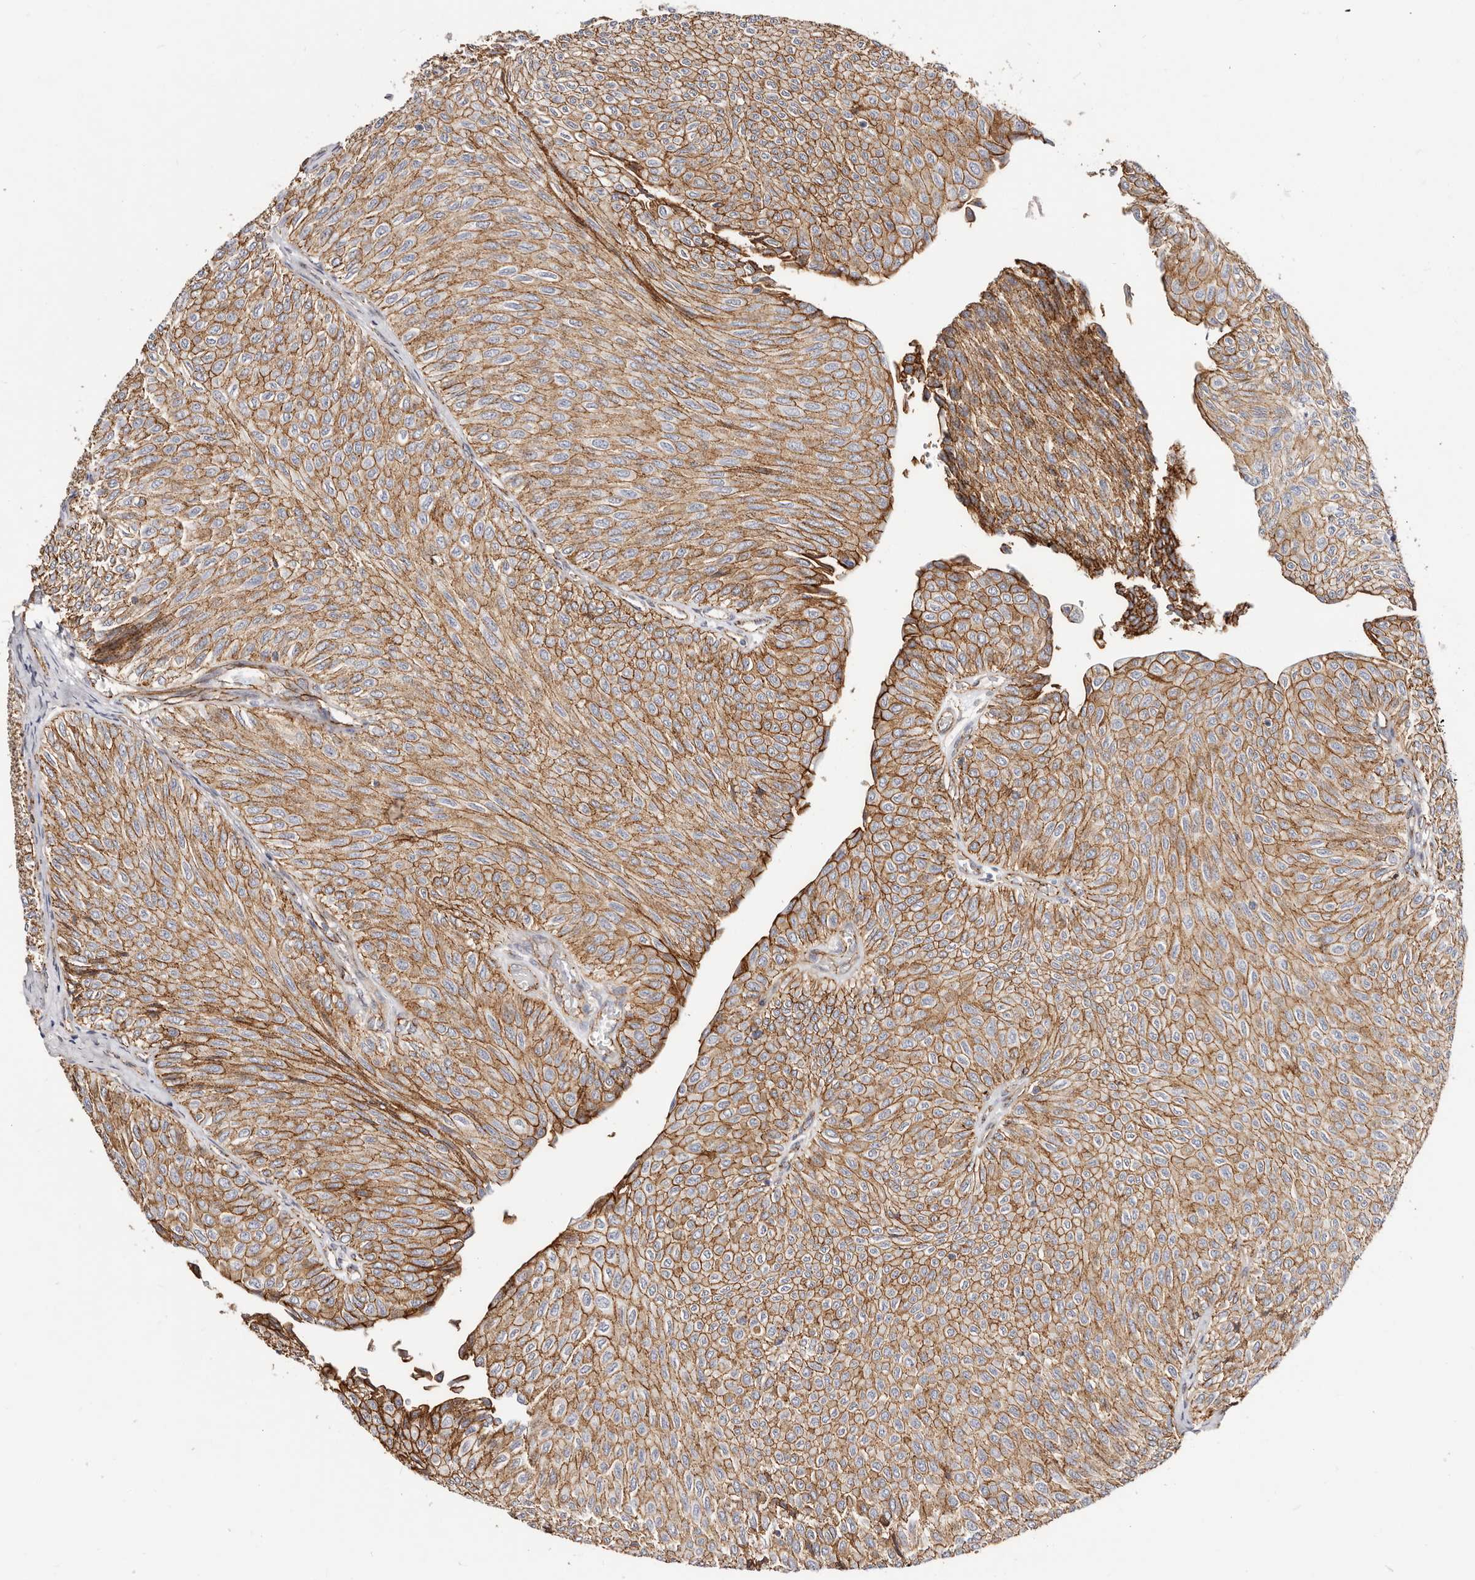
{"staining": {"intensity": "strong", "quantity": ">75%", "location": "cytoplasmic/membranous"}, "tissue": "urothelial cancer", "cell_type": "Tumor cells", "image_type": "cancer", "snomed": [{"axis": "morphology", "description": "Urothelial carcinoma, Low grade"}, {"axis": "topography", "description": "Urinary bladder"}], "caption": "Protein analysis of urothelial carcinoma (low-grade) tissue demonstrates strong cytoplasmic/membranous expression in approximately >75% of tumor cells.", "gene": "CTNNB1", "patient": {"sex": "male", "age": 78}}